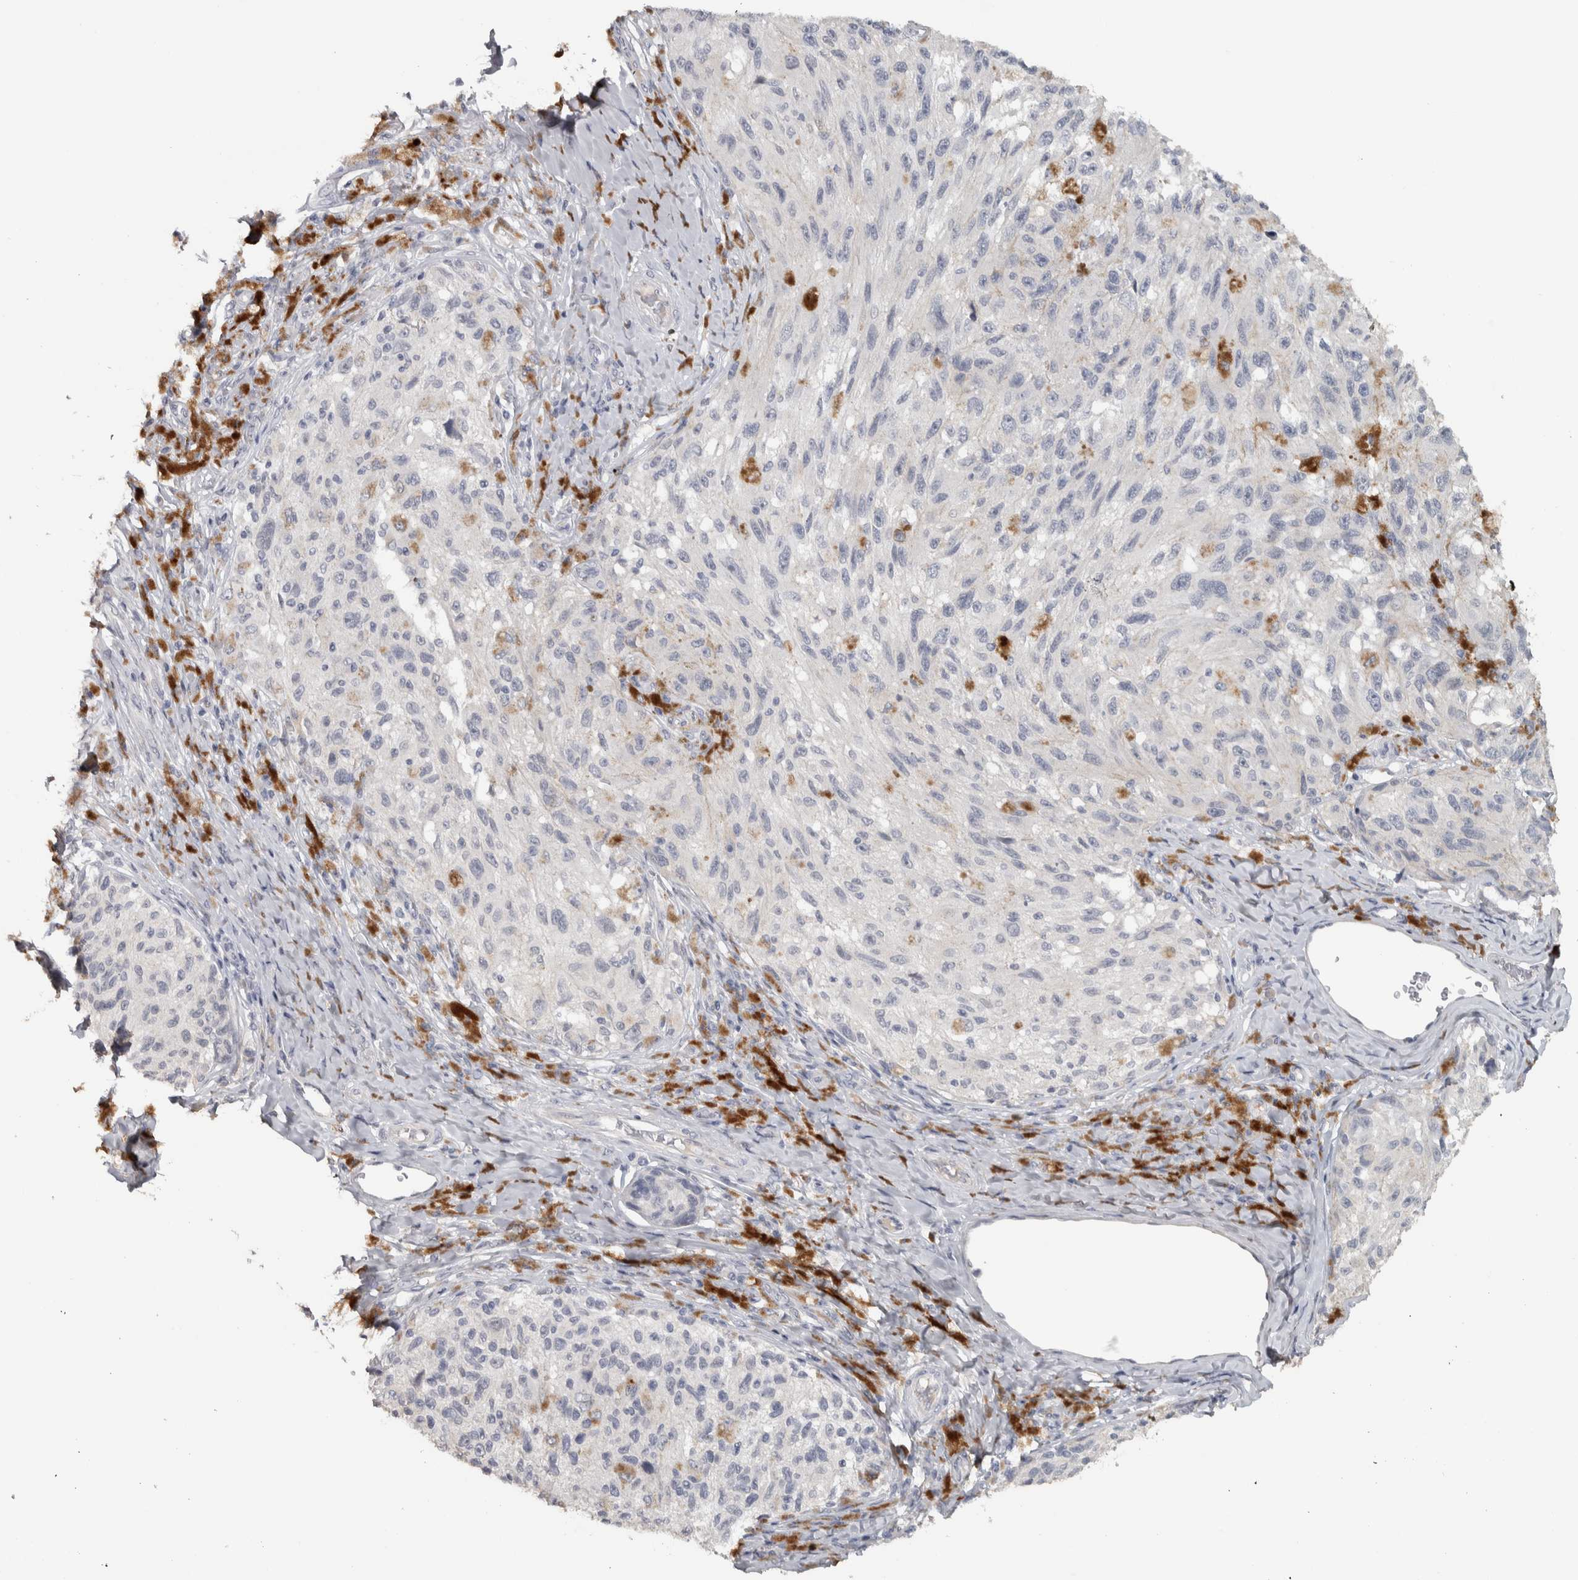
{"staining": {"intensity": "negative", "quantity": "none", "location": "none"}, "tissue": "melanoma", "cell_type": "Tumor cells", "image_type": "cancer", "snomed": [{"axis": "morphology", "description": "Malignant melanoma, NOS"}, {"axis": "topography", "description": "Skin"}], "caption": "Tumor cells show no significant protein staining in malignant melanoma. The staining is performed using DAB brown chromogen with nuclei counter-stained in using hematoxylin.", "gene": "NECAB1", "patient": {"sex": "female", "age": 73}}